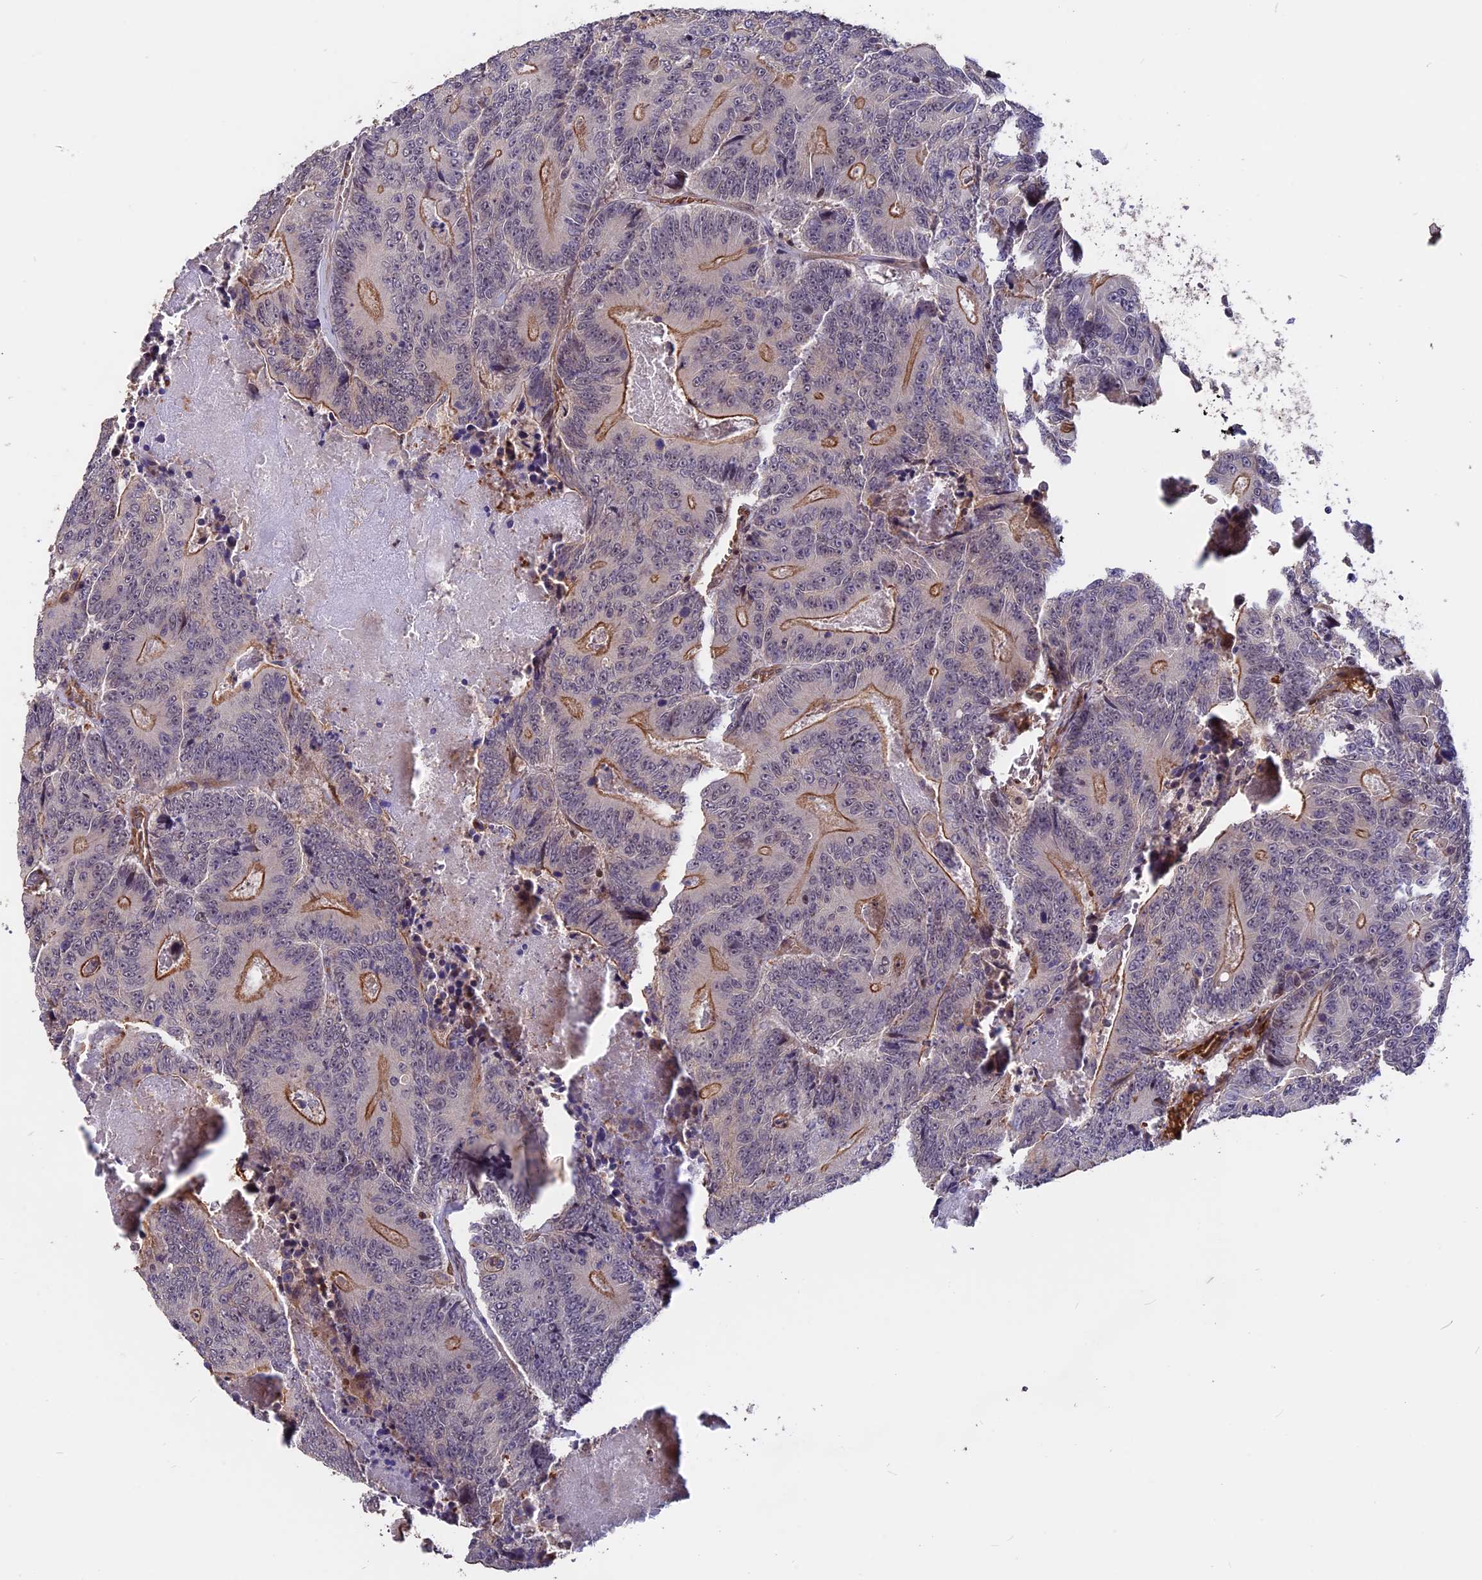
{"staining": {"intensity": "moderate", "quantity": "25%-75%", "location": "cytoplasmic/membranous"}, "tissue": "colorectal cancer", "cell_type": "Tumor cells", "image_type": "cancer", "snomed": [{"axis": "morphology", "description": "Adenocarcinoma, NOS"}, {"axis": "topography", "description": "Colon"}], "caption": "Approximately 25%-75% of tumor cells in human colorectal cancer (adenocarcinoma) reveal moderate cytoplasmic/membranous protein staining as visualized by brown immunohistochemical staining.", "gene": "ZC3H10", "patient": {"sex": "male", "age": 83}}